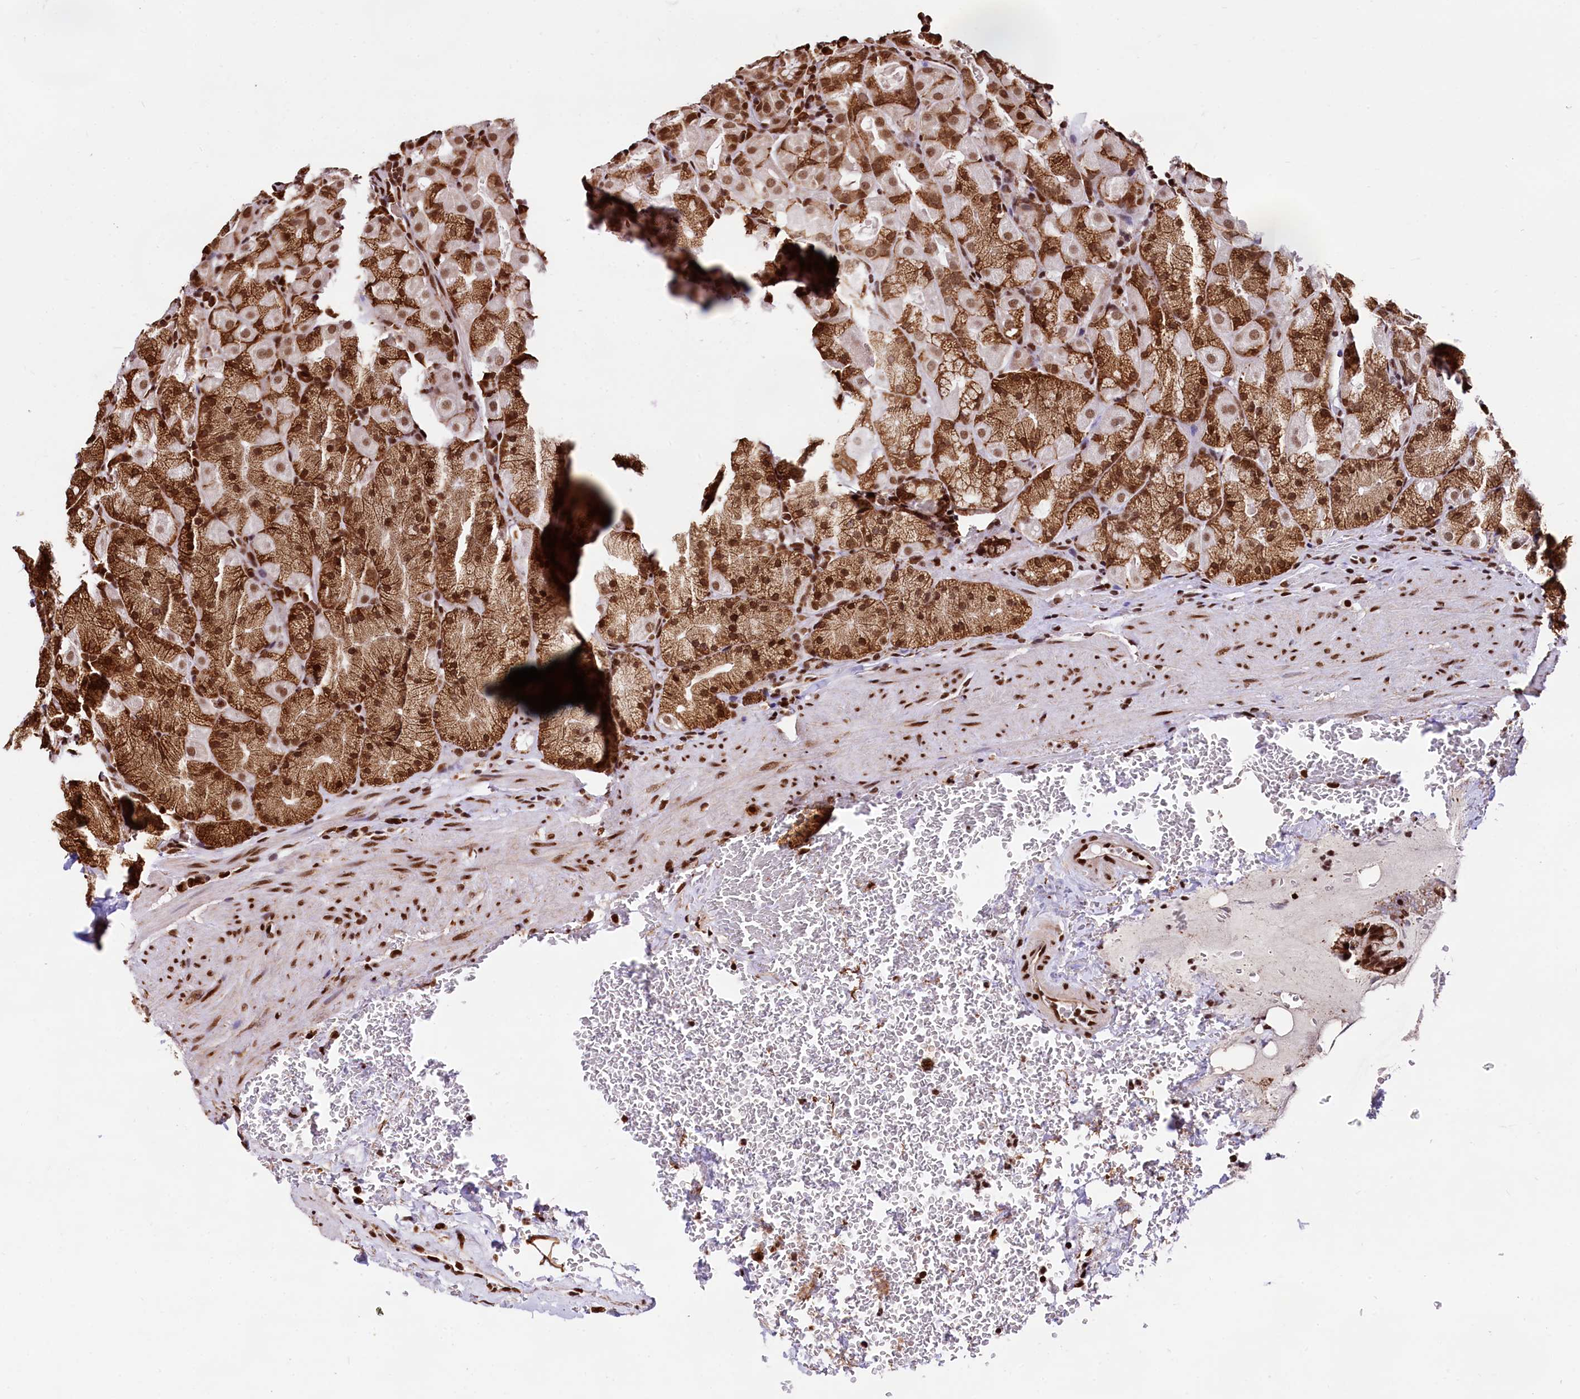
{"staining": {"intensity": "strong", "quantity": ">75%", "location": "cytoplasmic/membranous,nuclear"}, "tissue": "stomach", "cell_type": "Glandular cells", "image_type": "normal", "snomed": [{"axis": "morphology", "description": "Normal tissue, NOS"}, {"axis": "topography", "description": "Stomach, upper"}, {"axis": "topography", "description": "Stomach, lower"}], "caption": "Glandular cells demonstrate high levels of strong cytoplasmic/membranous,nuclear positivity in about >75% of cells in benign stomach. (brown staining indicates protein expression, while blue staining denotes nuclei).", "gene": "PDS5B", "patient": {"sex": "male", "age": 80}}